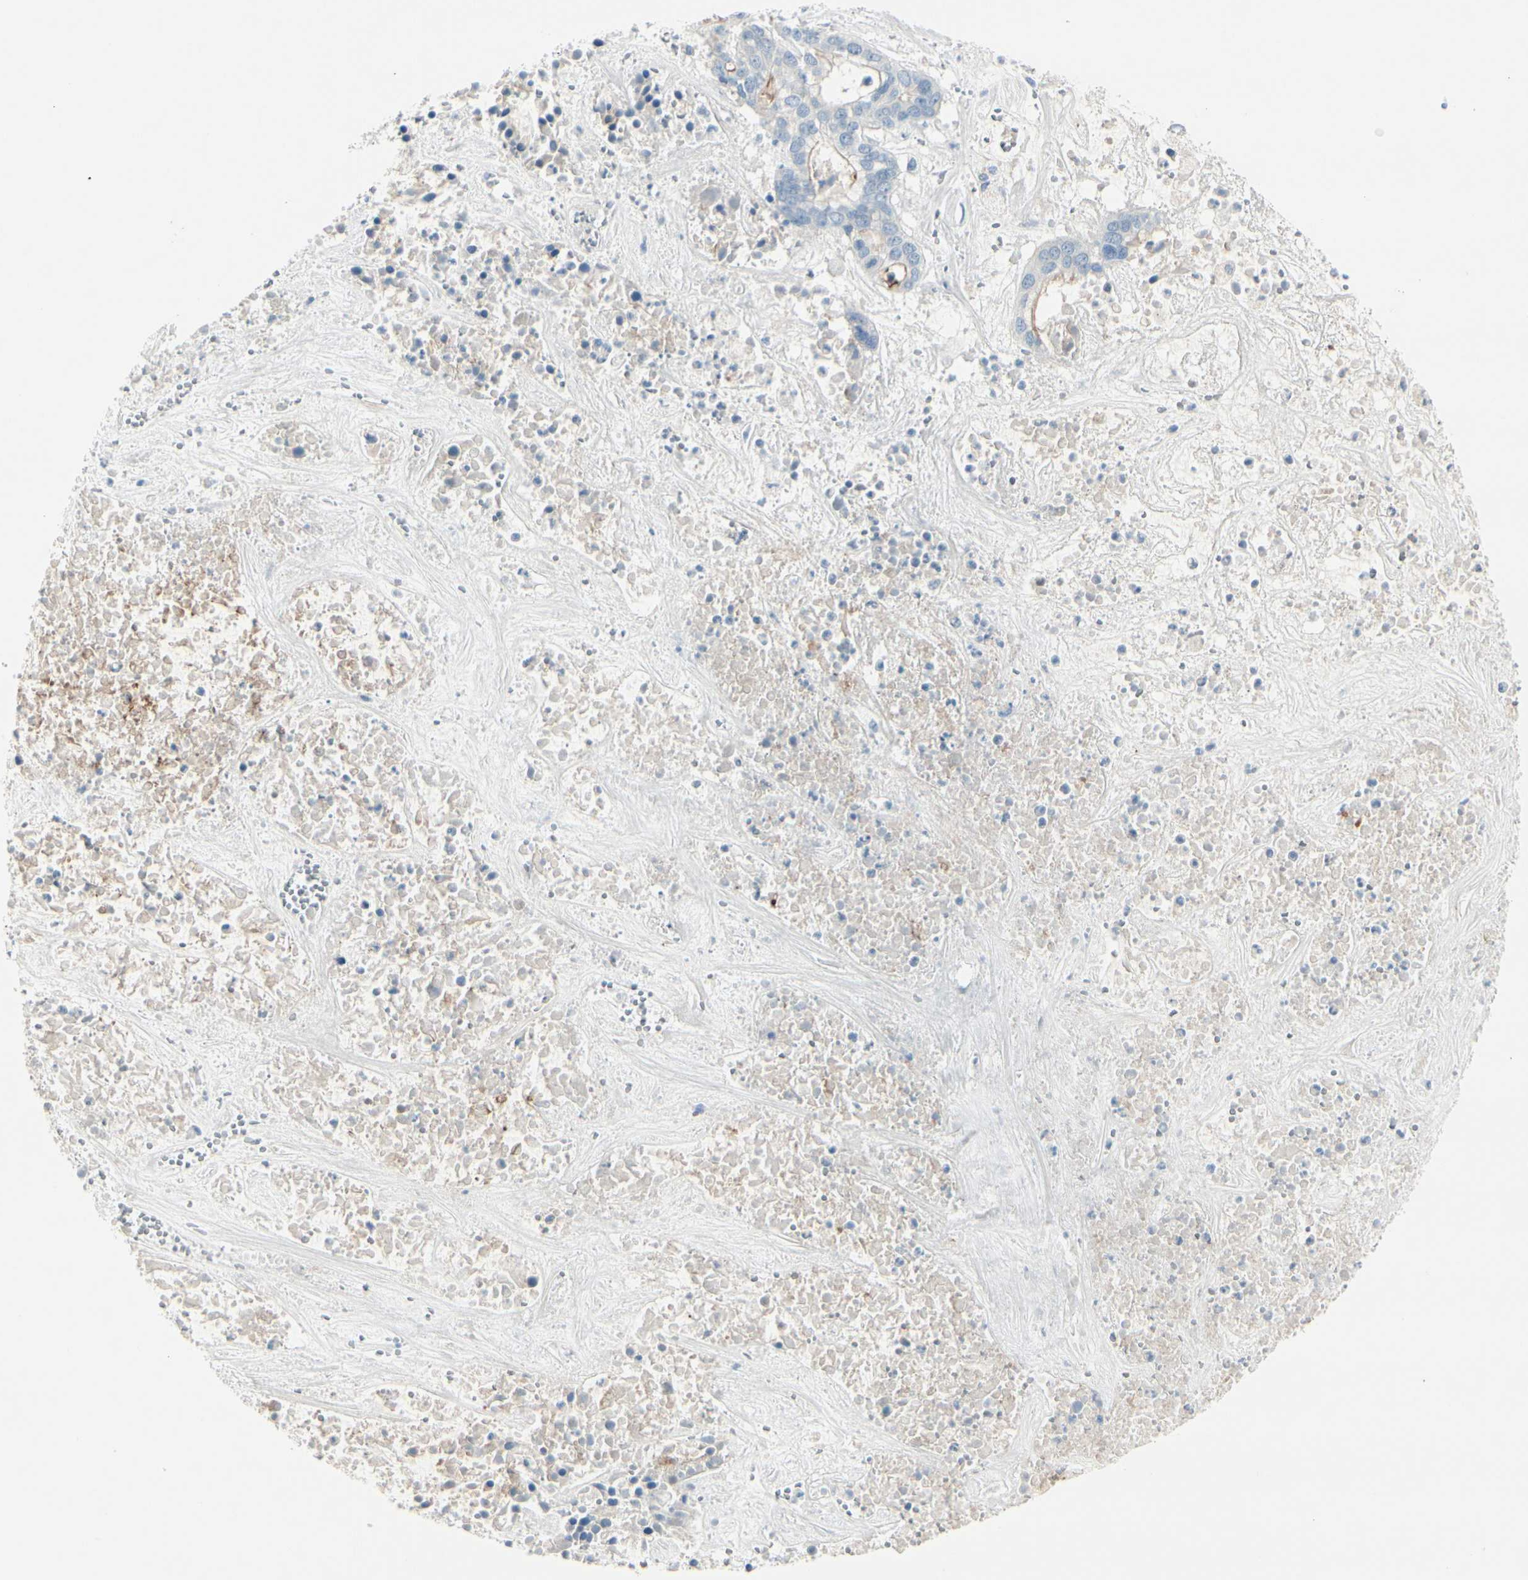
{"staining": {"intensity": "weak", "quantity": "25%-75%", "location": "cytoplasmic/membranous"}, "tissue": "liver cancer", "cell_type": "Tumor cells", "image_type": "cancer", "snomed": [{"axis": "morphology", "description": "Cholangiocarcinoma"}, {"axis": "topography", "description": "Liver"}], "caption": "This histopathology image demonstrates liver cholangiocarcinoma stained with IHC to label a protein in brown. The cytoplasmic/membranous of tumor cells show weak positivity for the protein. Nuclei are counter-stained blue.", "gene": "CDHR5", "patient": {"sex": "female", "age": 65}}